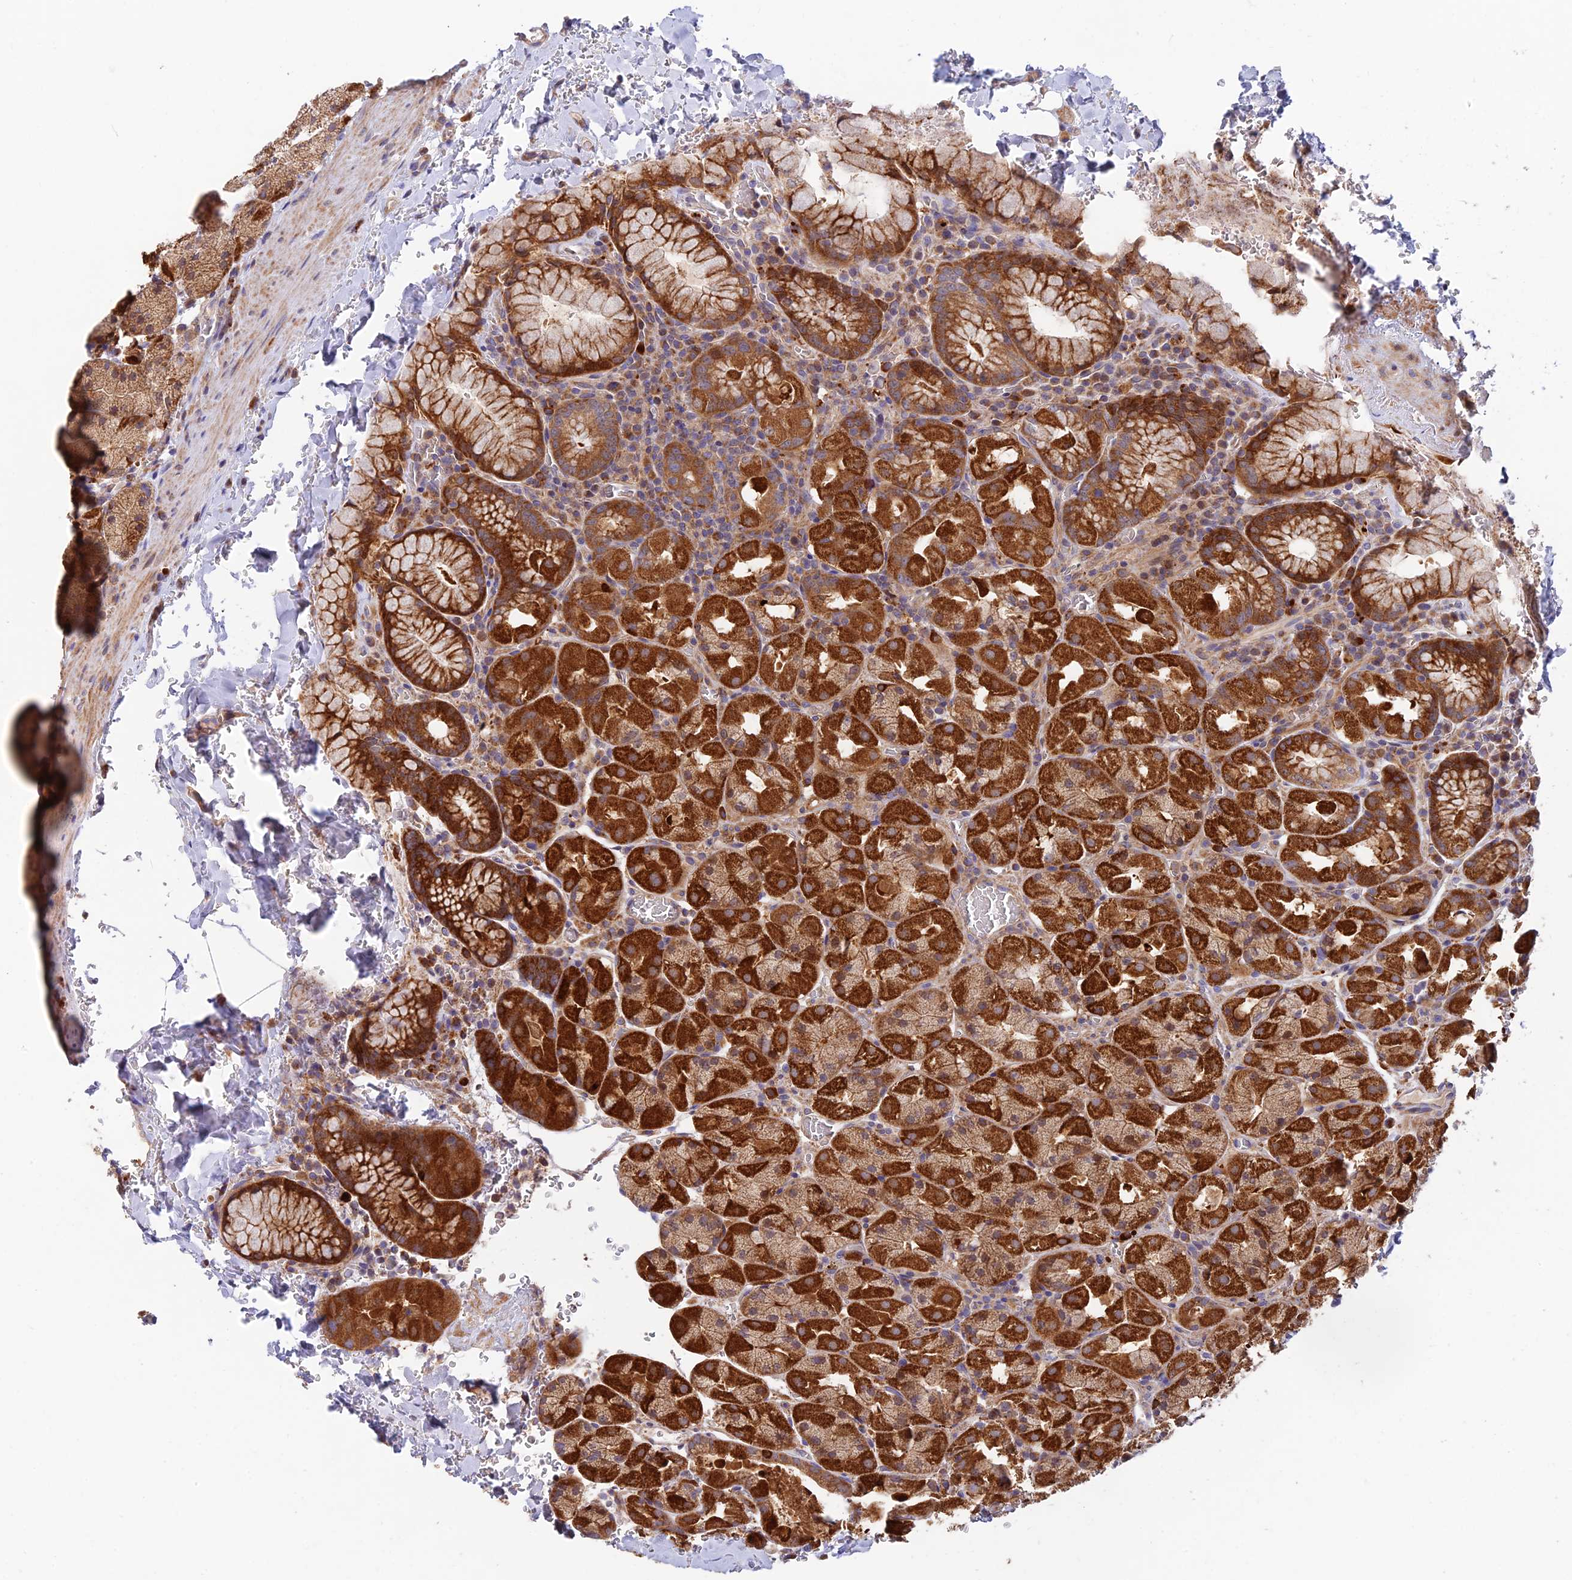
{"staining": {"intensity": "strong", "quantity": ">75%", "location": "cytoplasmic/membranous"}, "tissue": "stomach", "cell_type": "Glandular cells", "image_type": "normal", "snomed": [{"axis": "morphology", "description": "Normal tissue, NOS"}, {"axis": "topography", "description": "Stomach, upper"}, {"axis": "topography", "description": "Stomach, lower"}], "caption": "Immunohistochemical staining of benign human stomach exhibits >75% levels of strong cytoplasmic/membranous protein positivity in about >75% of glandular cells.", "gene": "FUOM", "patient": {"sex": "male", "age": 80}}